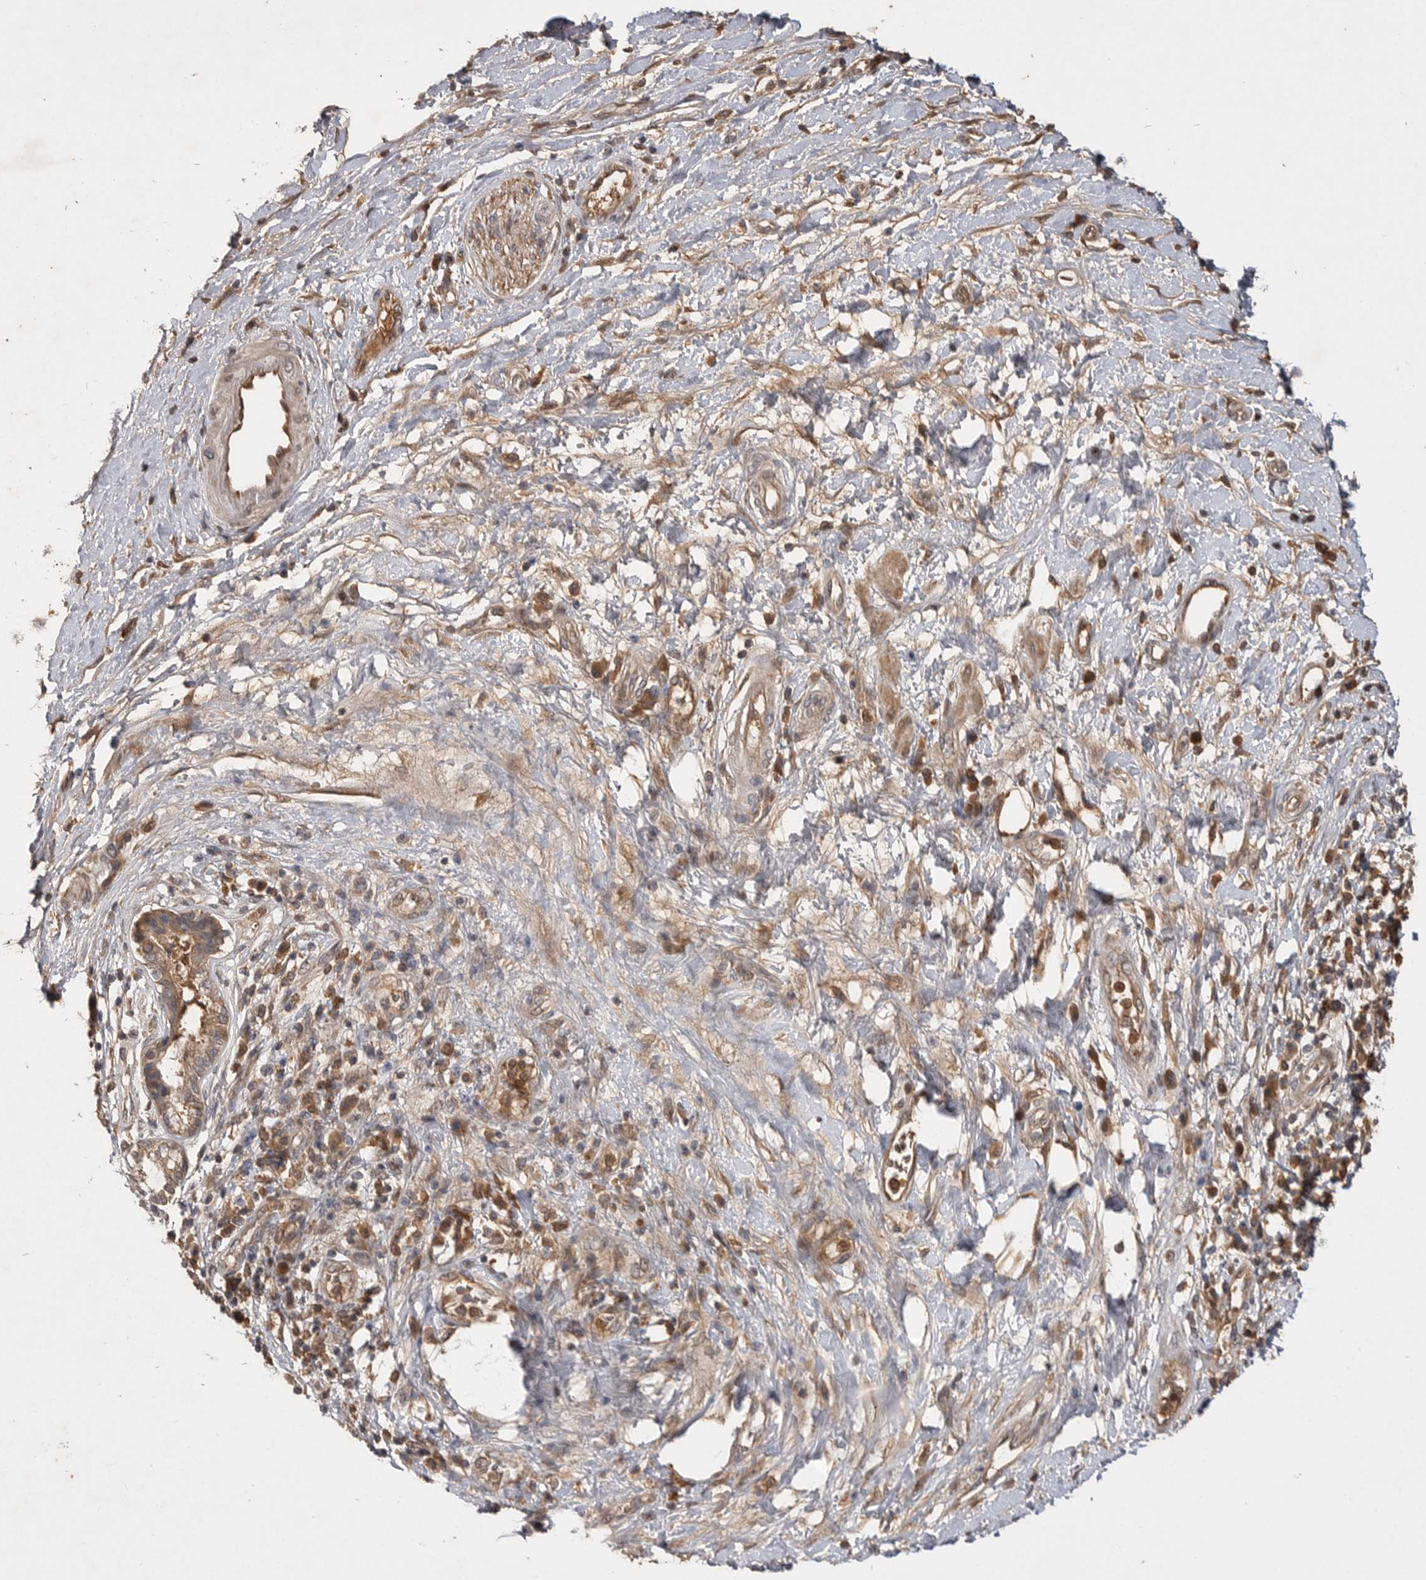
{"staining": {"intensity": "weak", "quantity": ">75%", "location": "cytoplasmic/membranous"}, "tissue": "pancreatic cancer", "cell_type": "Tumor cells", "image_type": "cancer", "snomed": [{"axis": "morphology", "description": "Adenocarcinoma, NOS"}, {"axis": "topography", "description": "Pancreas"}], "caption": "Immunohistochemistry (IHC) photomicrograph of pancreatic cancer stained for a protein (brown), which demonstrates low levels of weak cytoplasmic/membranous positivity in about >75% of tumor cells.", "gene": "VN1R4", "patient": {"sex": "female", "age": 73}}